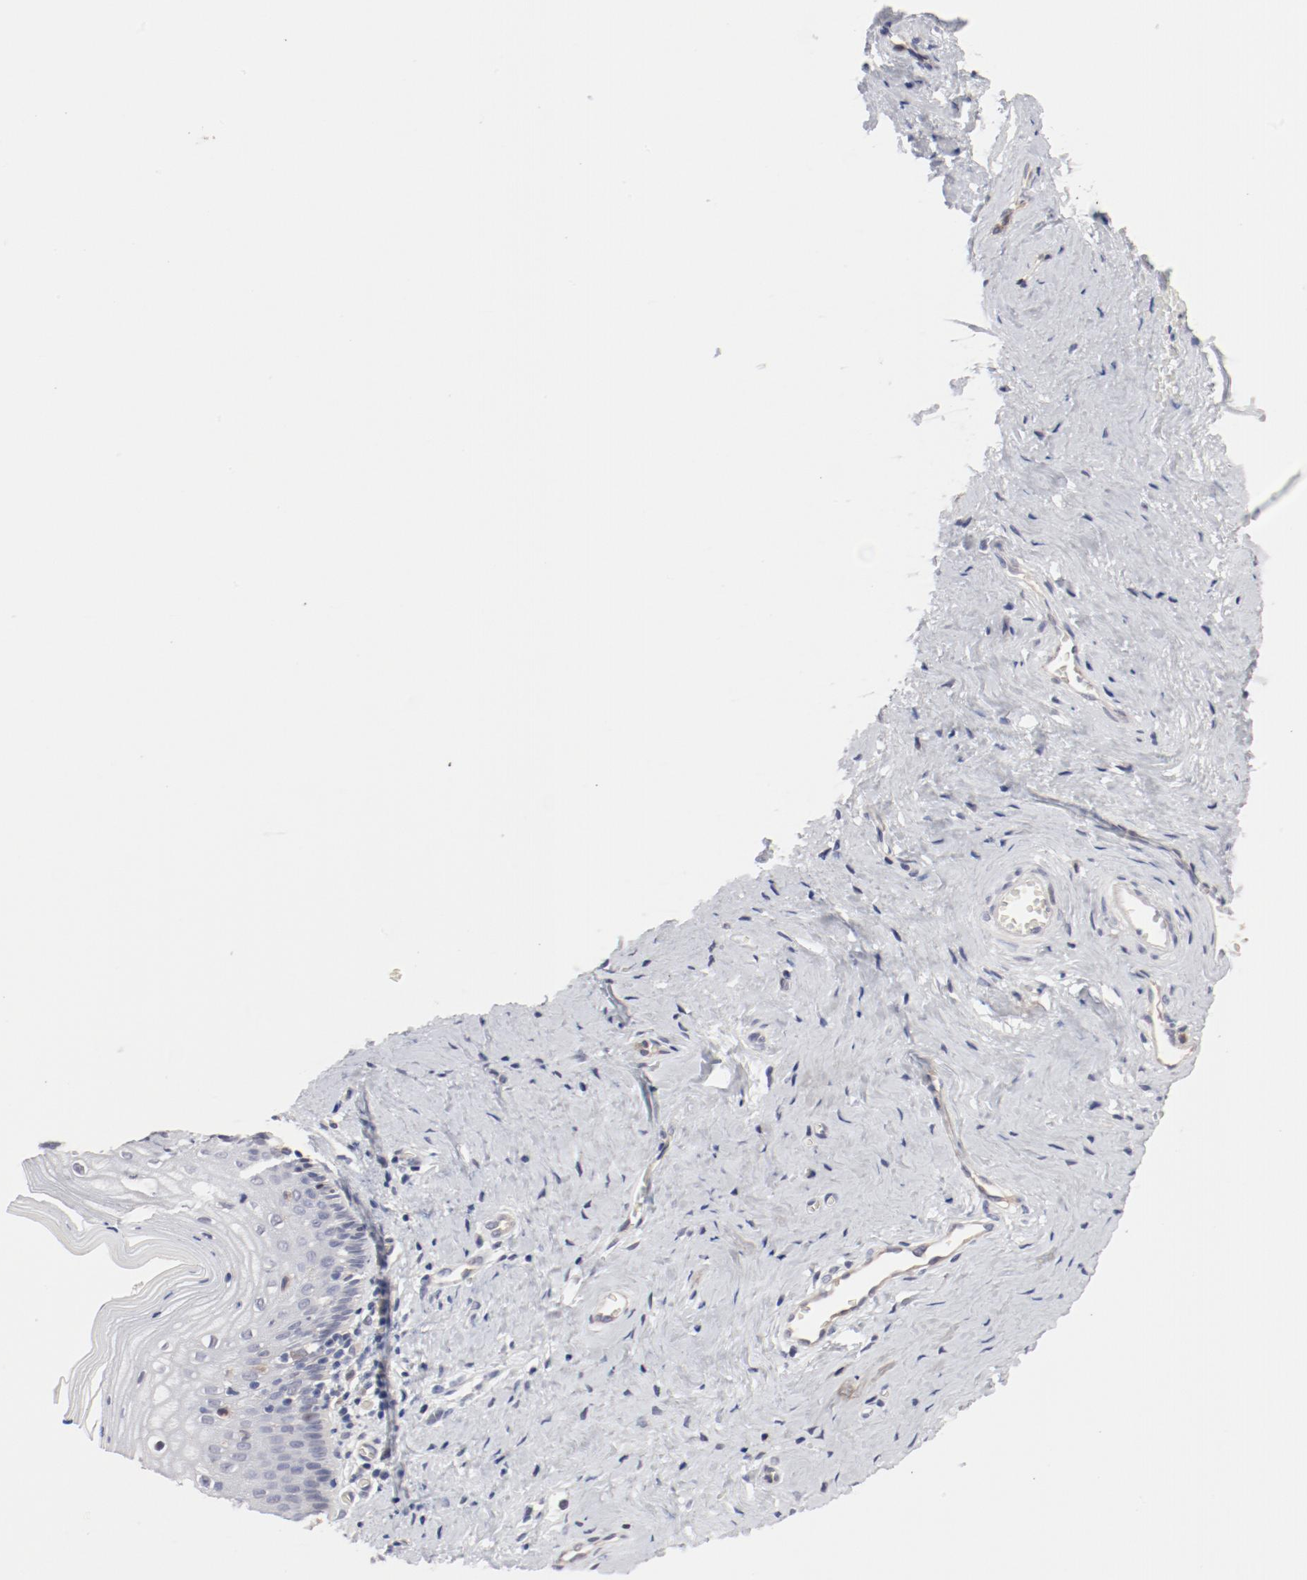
{"staining": {"intensity": "negative", "quantity": "none", "location": "none"}, "tissue": "vagina", "cell_type": "Squamous epithelial cells", "image_type": "normal", "snomed": [{"axis": "morphology", "description": "Normal tissue, NOS"}, {"axis": "topography", "description": "Vagina"}], "caption": "DAB immunohistochemical staining of benign human vagina displays no significant positivity in squamous epithelial cells. (Stains: DAB (3,3'-diaminobenzidine) immunohistochemistry with hematoxylin counter stain, Microscopy: brightfield microscopy at high magnification).", "gene": "FSCB", "patient": {"sex": "female", "age": 46}}